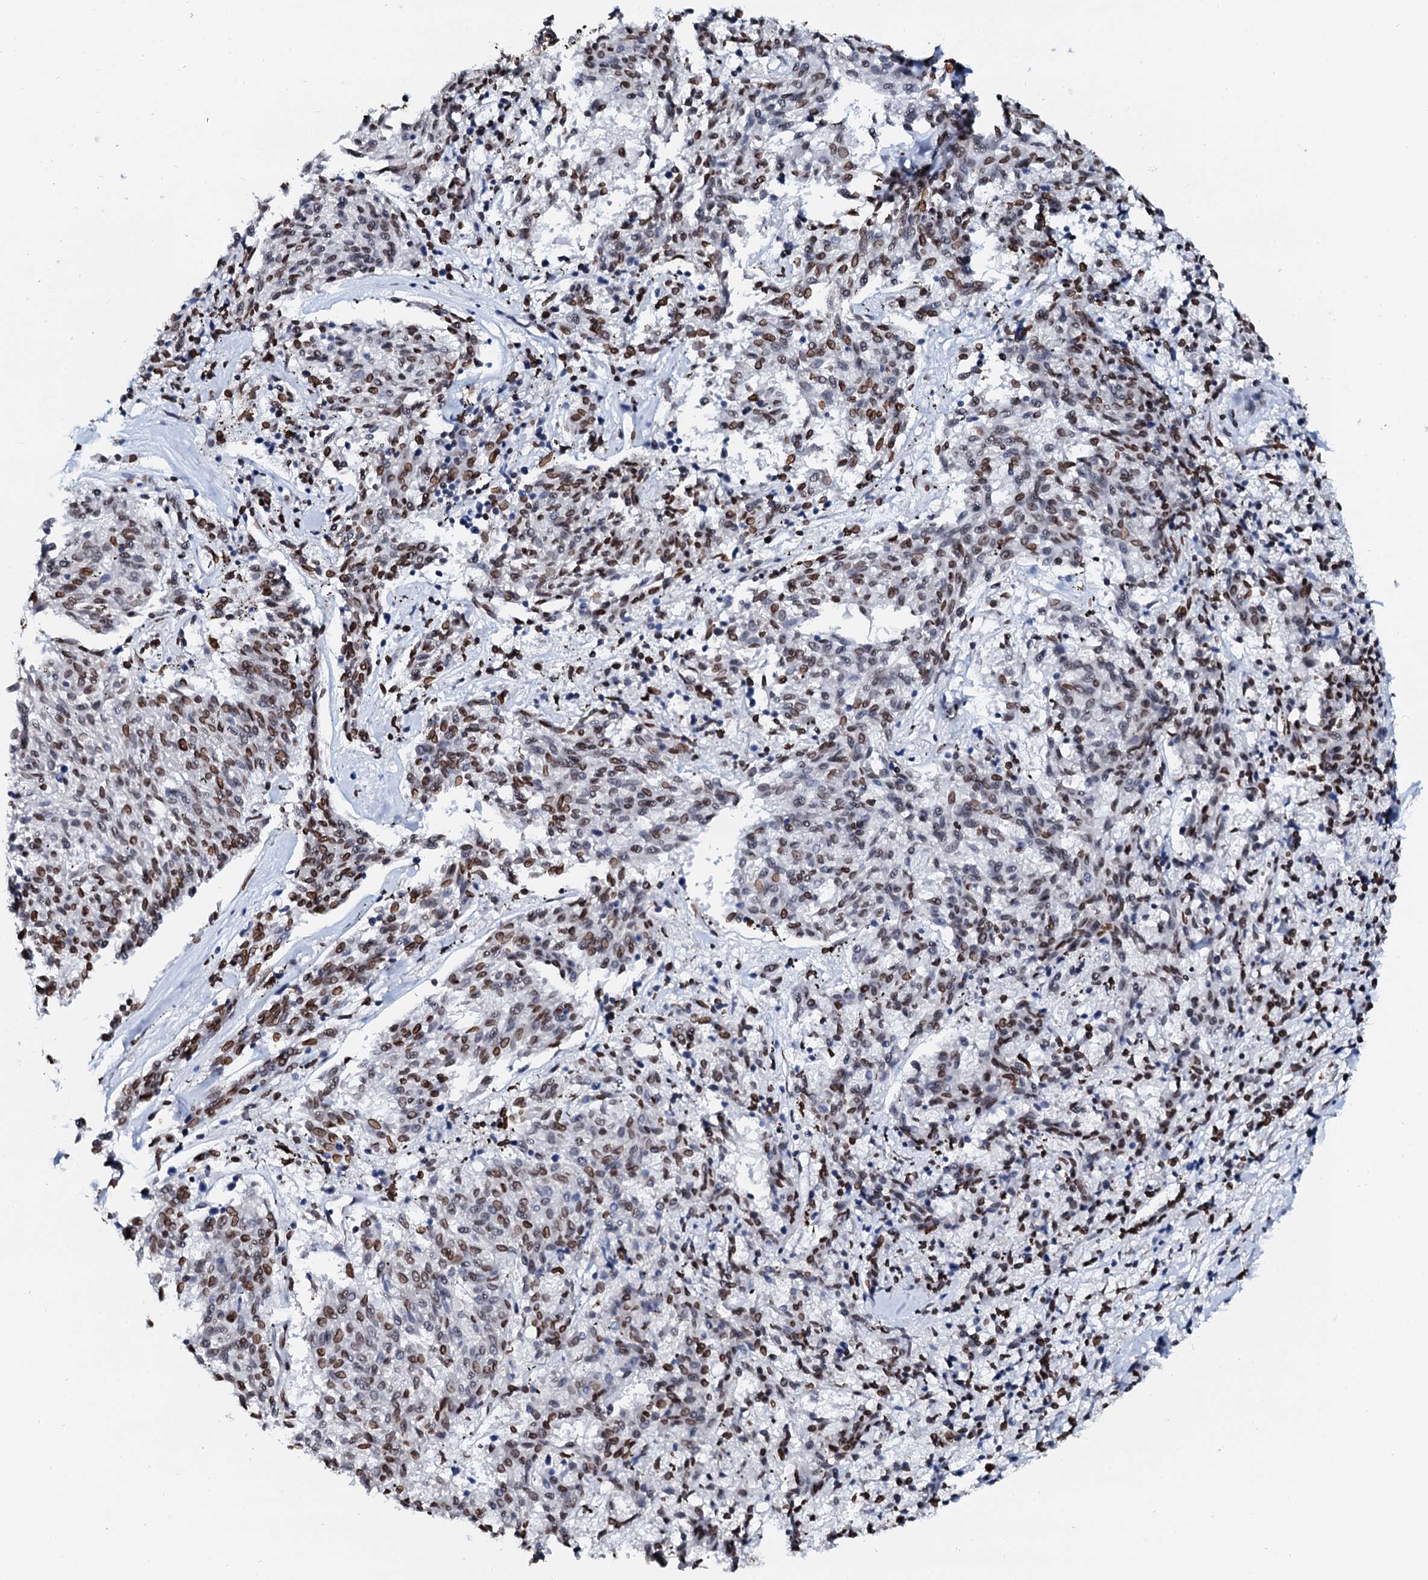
{"staining": {"intensity": "moderate", "quantity": "25%-75%", "location": "cytoplasmic/membranous,nuclear"}, "tissue": "melanoma", "cell_type": "Tumor cells", "image_type": "cancer", "snomed": [{"axis": "morphology", "description": "Malignant melanoma, NOS"}, {"axis": "topography", "description": "Skin"}], "caption": "Melanoma was stained to show a protein in brown. There is medium levels of moderate cytoplasmic/membranous and nuclear staining in about 25%-75% of tumor cells.", "gene": "KATNAL2", "patient": {"sex": "female", "age": 72}}